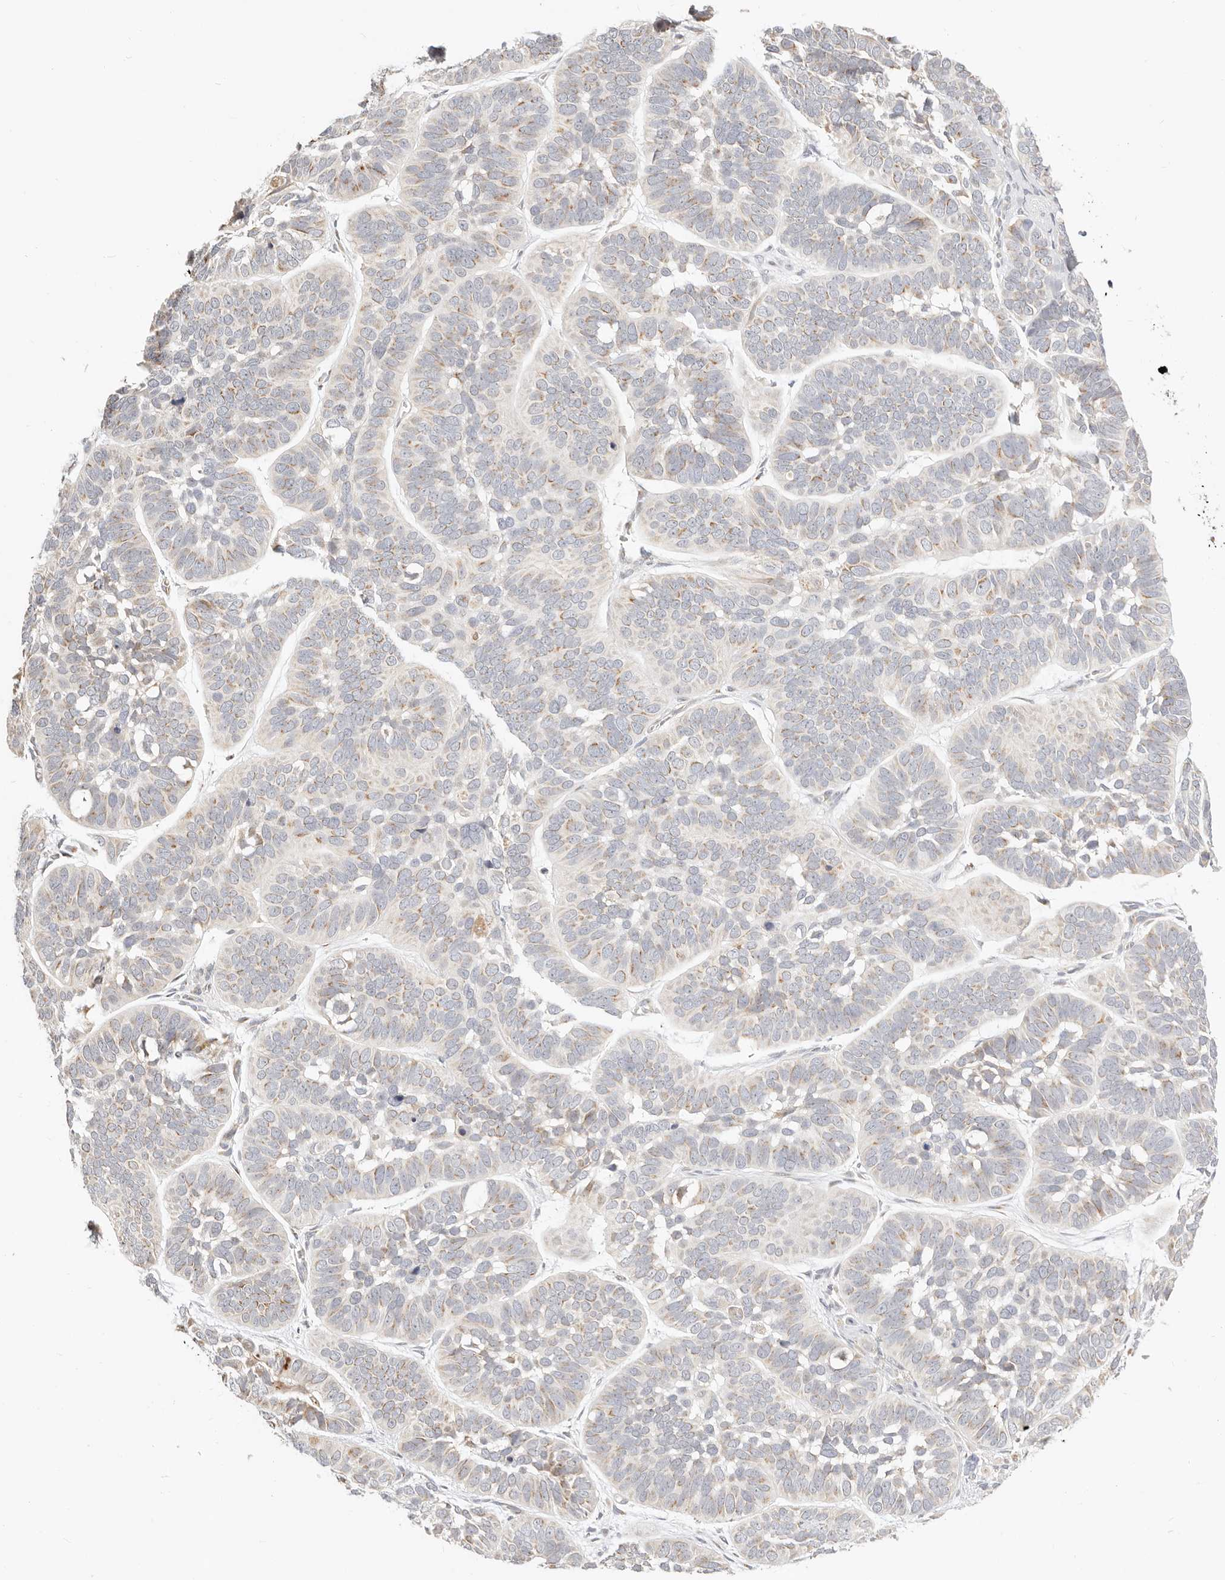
{"staining": {"intensity": "weak", "quantity": "25%-75%", "location": "cytoplasmic/membranous"}, "tissue": "skin cancer", "cell_type": "Tumor cells", "image_type": "cancer", "snomed": [{"axis": "morphology", "description": "Basal cell carcinoma"}, {"axis": "topography", "description": "Skin"}], "caption": "High-magnification brightfield microscopy of skin cancer stained with DAB (brown) and counterstained with hematoxylin (blue). tumor cells exhibit weak cytoplasmic/membranous staining is identified in approximately25%-75% of cells.", "gene": "FAM20B", "patient": {"sex": "male", "age": 62}}